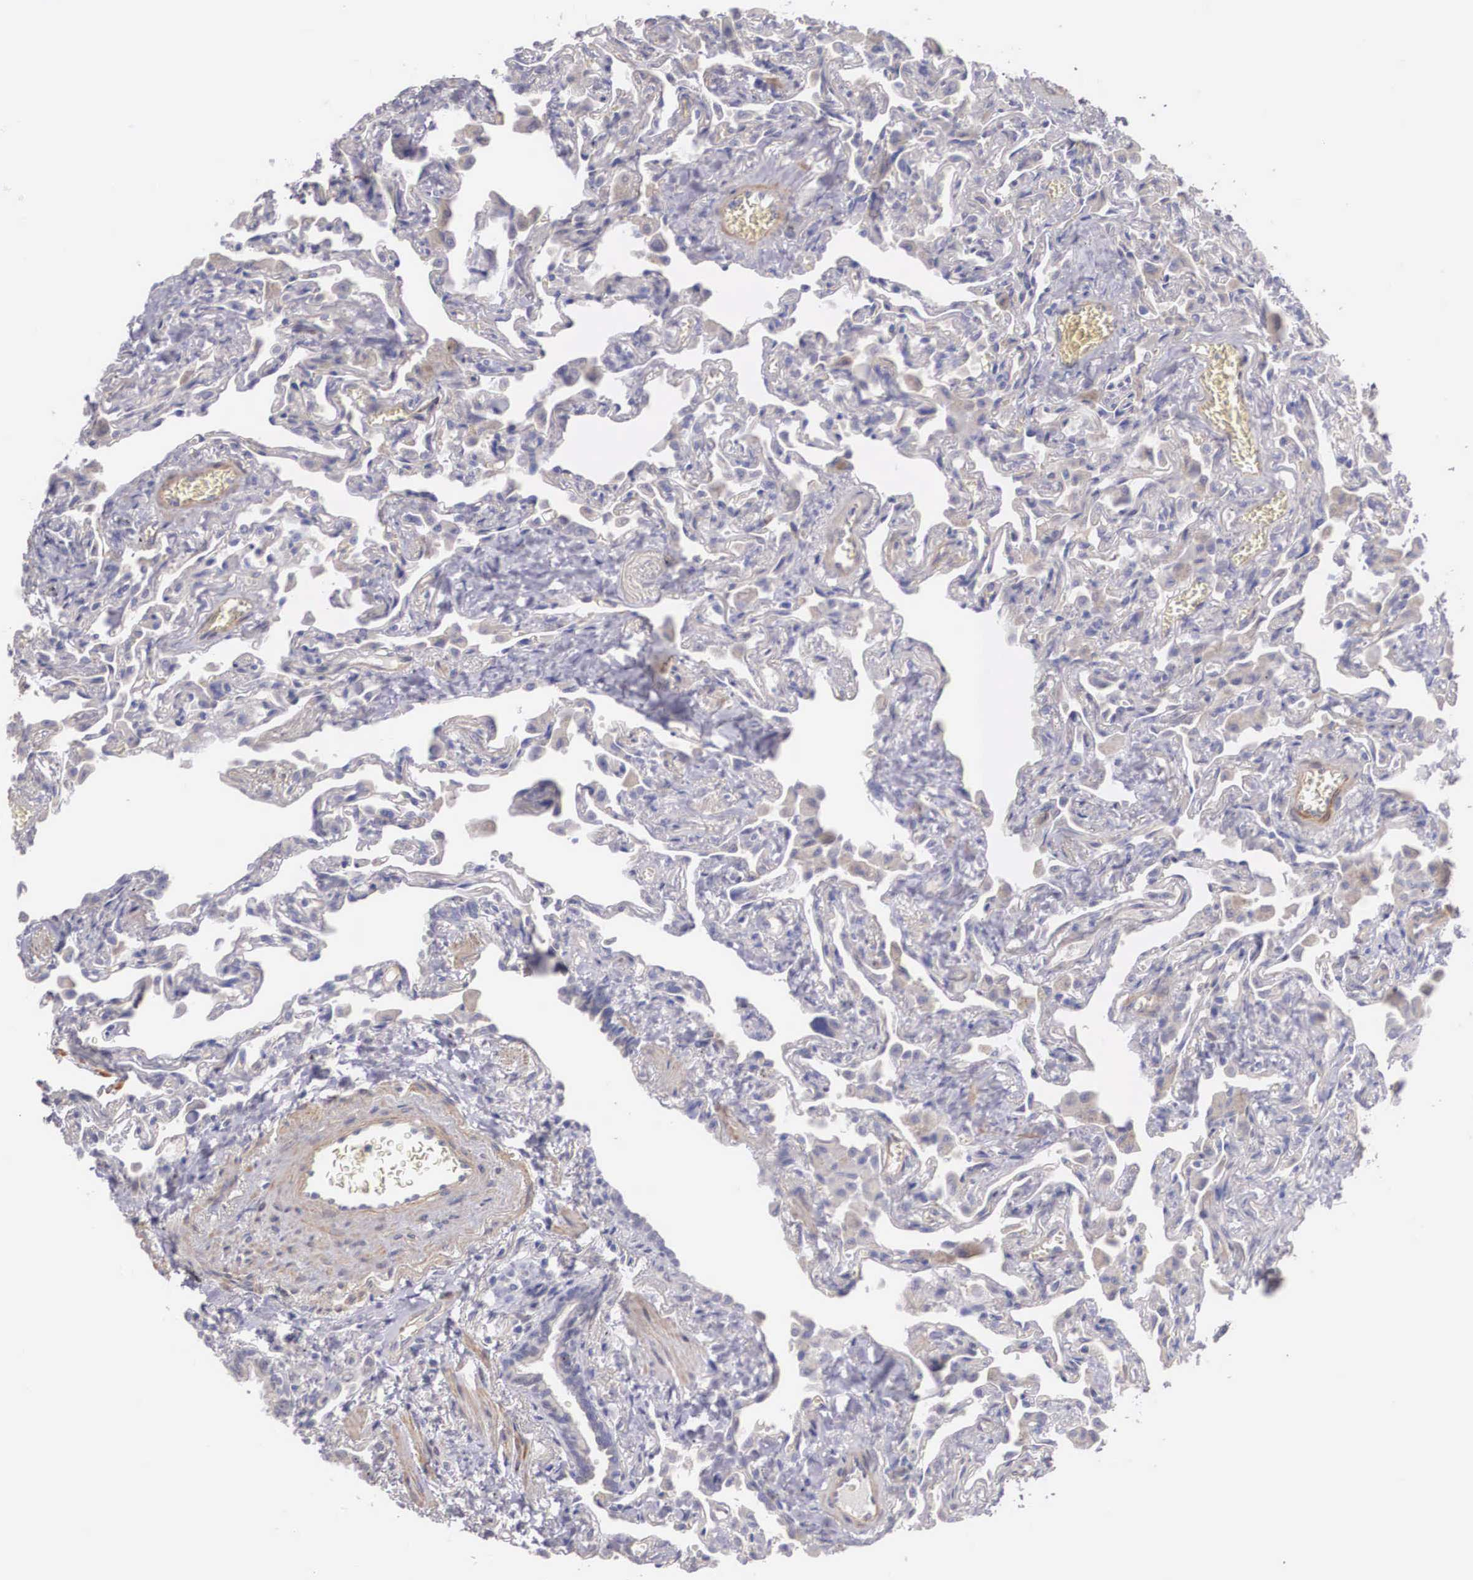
{"staining": {"intensity": "negative", "quantity": "none", "location": "none"}, "tissue": "lung", "cell_type": "Alveolar cells", "image_type": "normal", "snomed": [{"axis": "morphology", "description": "Normal tissue, NOS"}, {"axis": "topography", "description": "Lung"}], "caption": "High magnification brightfield microscopy of normal lung stained with DAB (brown) and counterstained with hematoxylin (blue): alveolar cells show no significant staining. (DAB (3,3'-diaminobenzidine) immunohistochemistry visualized using brightfield microscopy, high magnification).", "gene": "ENOX2", "patient": {"sex": "male", "age": 73}}